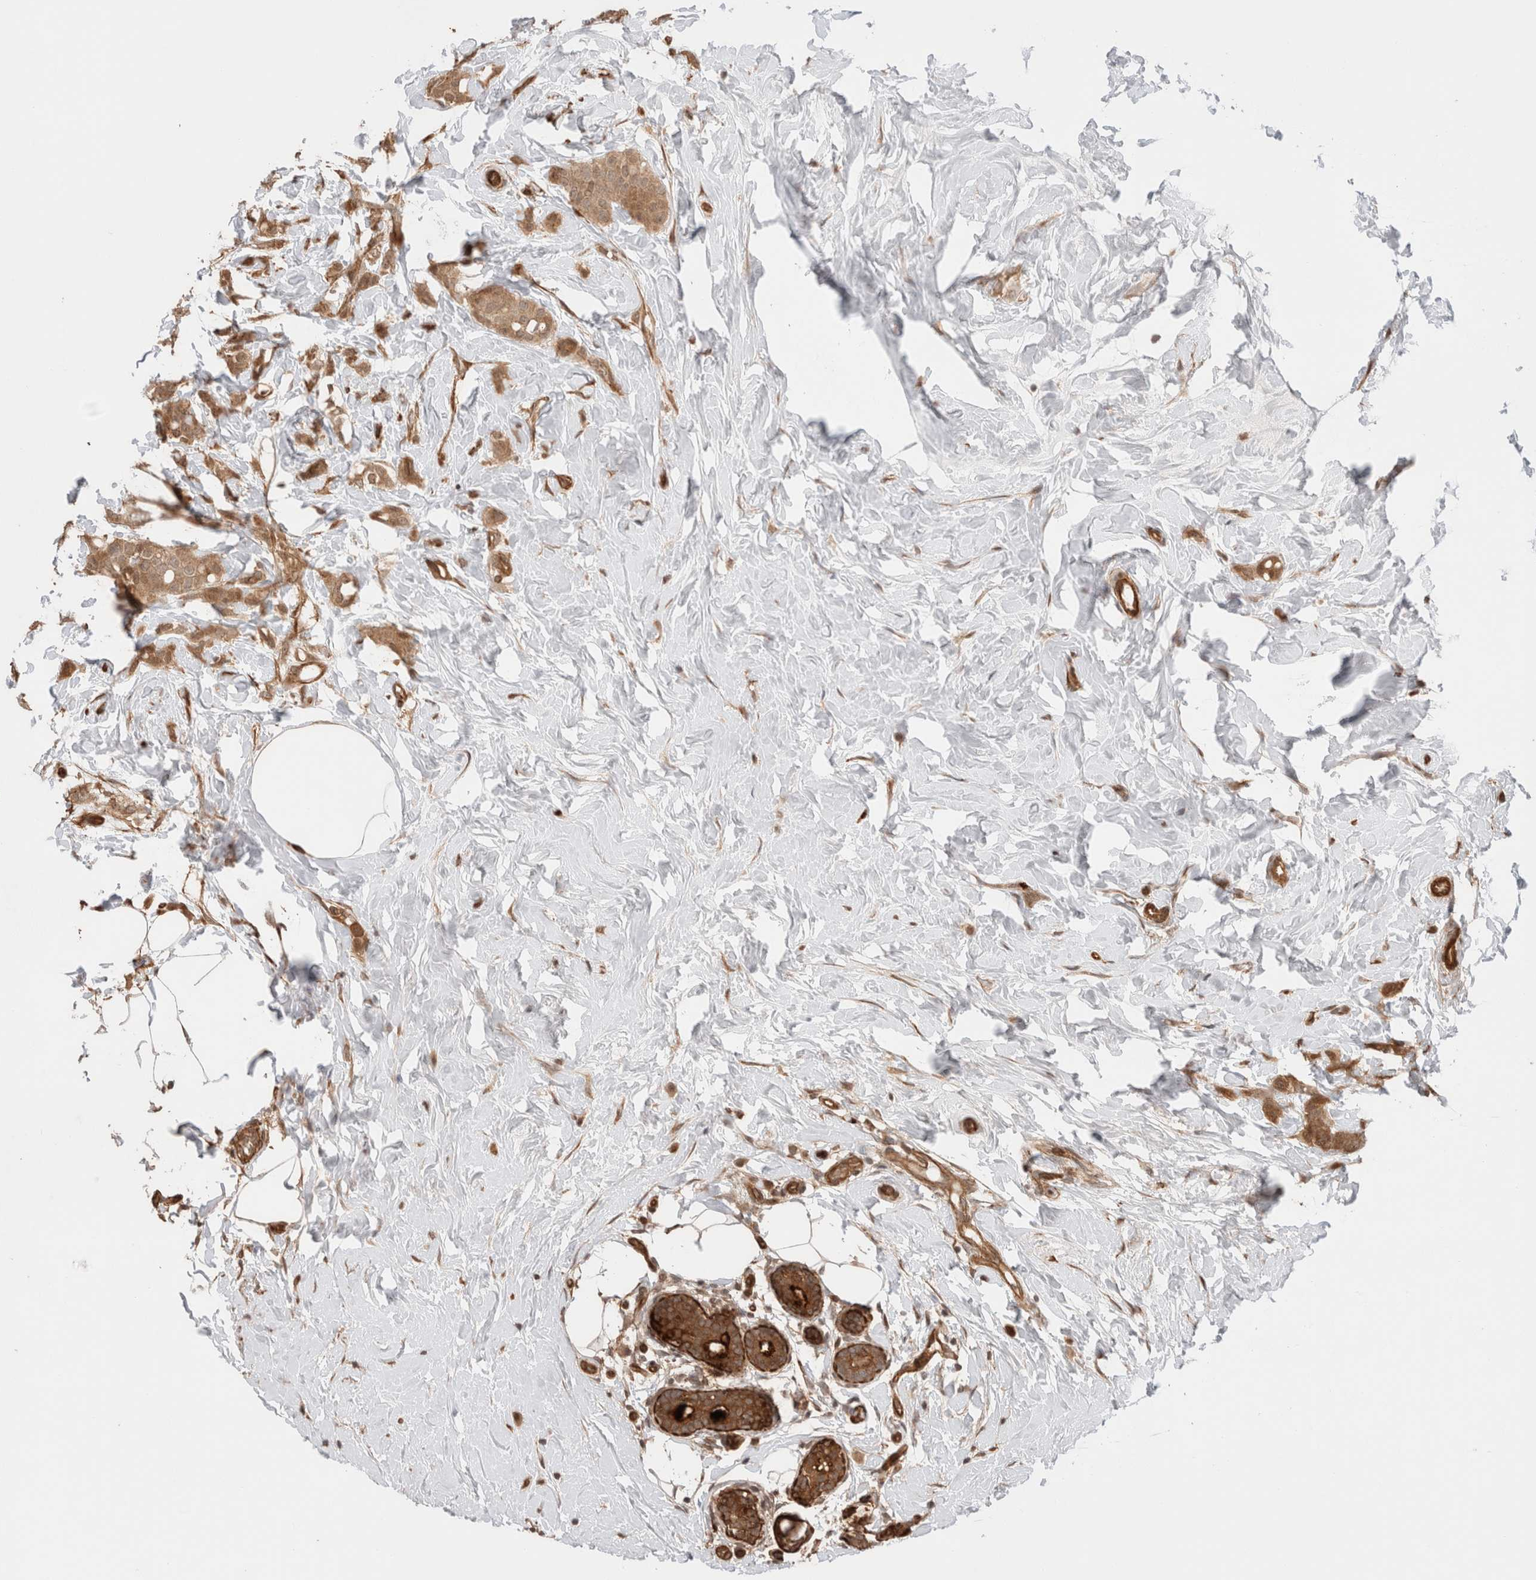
{"staining": {"intensity": "moderate", "quantity": ">75%", "location": "cytoplasmic/membranous"}, "tissue": "breast cancer", "cell_type": "Tumor cells", "image_type": "cancer", "snomed": [{"axis": "morphology", "description": "Lobular carcinoma, in situ"}, {"axis": "morphology", "description": "Lobular carcinoma"}, {"axis": "topography", "description": "Breast"}], "caption": "Immunohistochemical staining of human breast cancer displays medium levels of moderate cytoplasmic/membranous expression in approximately >75% of tumor cells.", "gene": "ZNF649", "patient": {"sex": "female", "age": 41}}